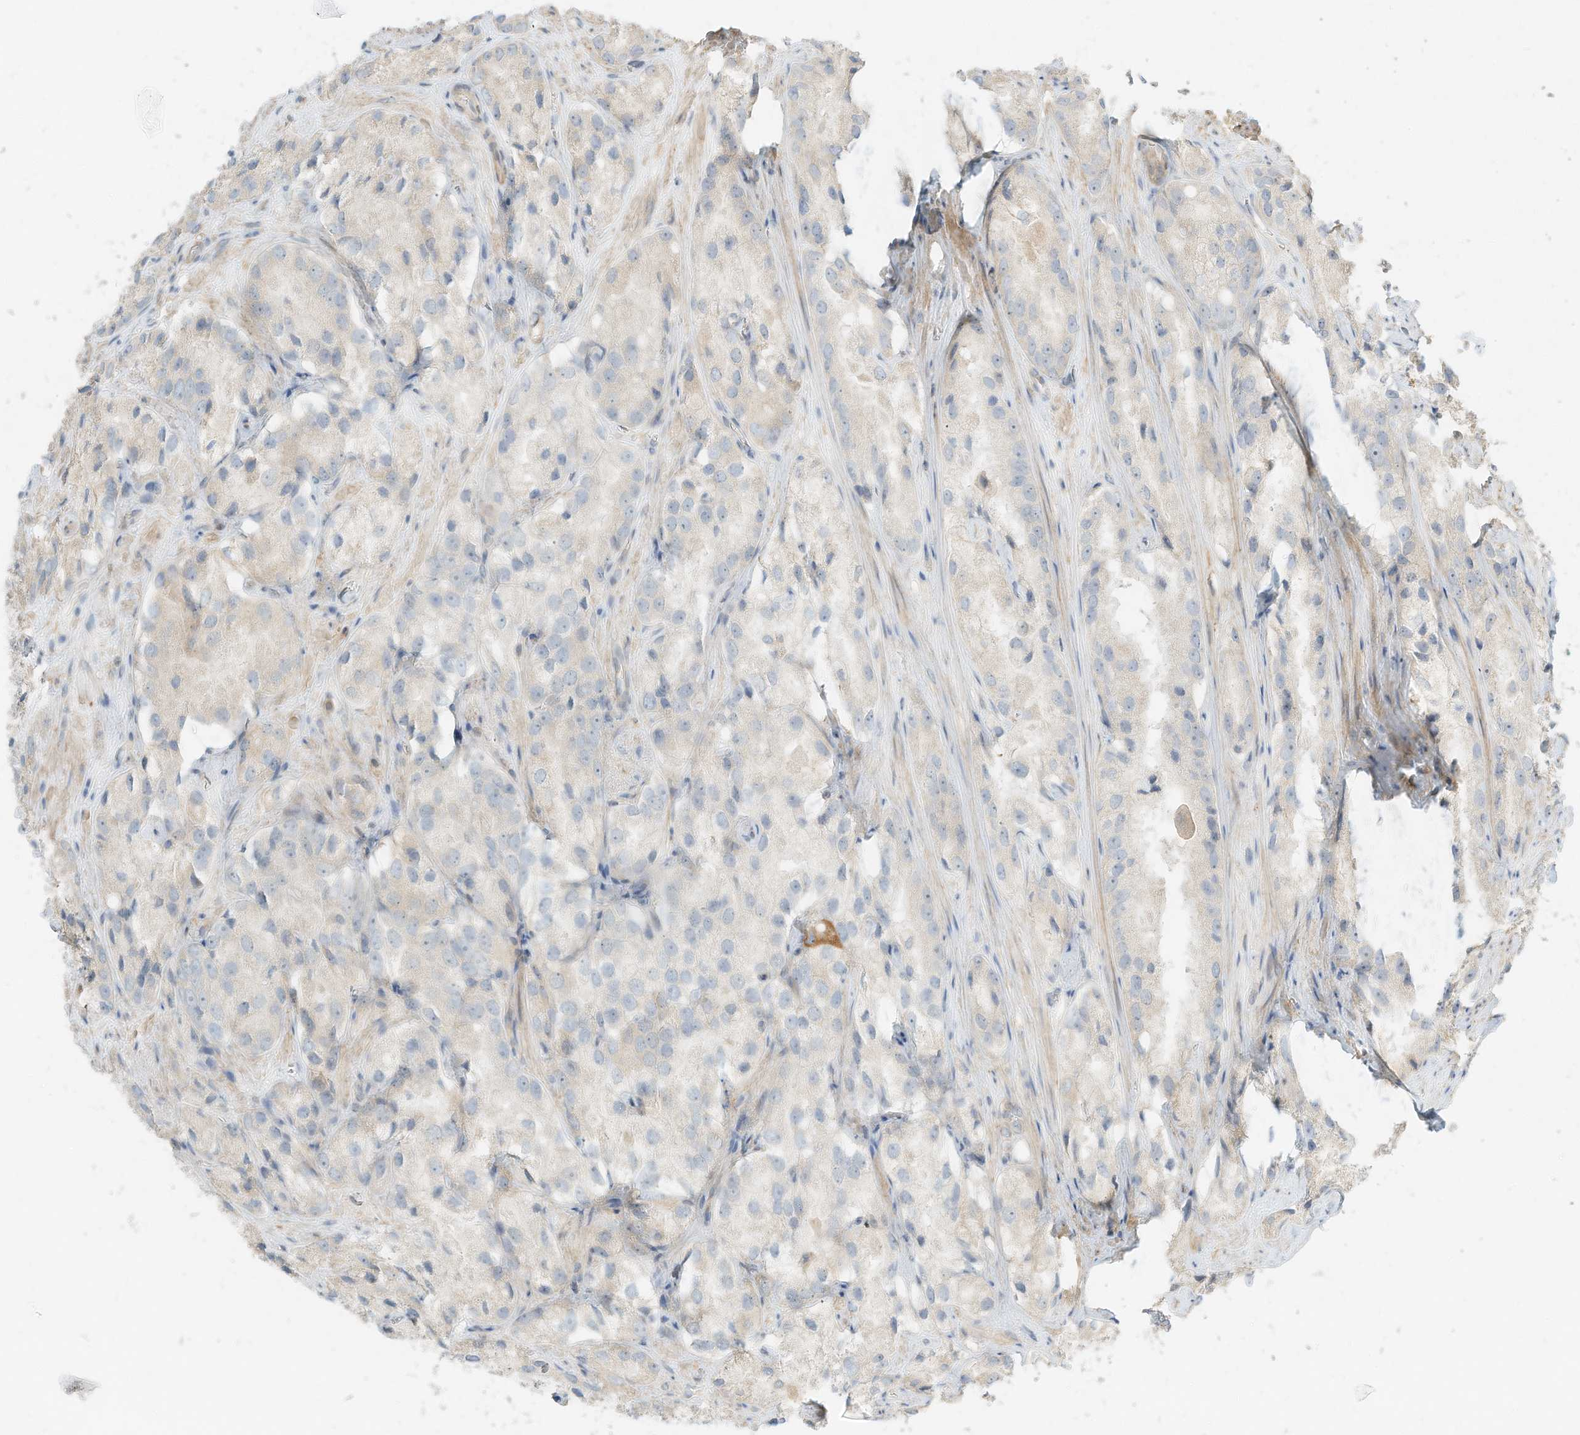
{"staining": {"intensity": "negative", "quantity": "none", "location": "none"}, "tissue": "prostate cancer", "cell_type": "Tumor cells", "image_type": "cancer", "snomed": [{"axis": "morphology", "description": "Adenocarcinoma, High grade"}, {"axis": "topography", "description": "Prostate"}], "caption": "IHC image of adenocarcinoma (high-grade) (prostate) stained for a protein (brown), which demonstrates no positivity in tumor cells.", "gene": "OFD1", "patient": {"sex": "male", "age": 66}}